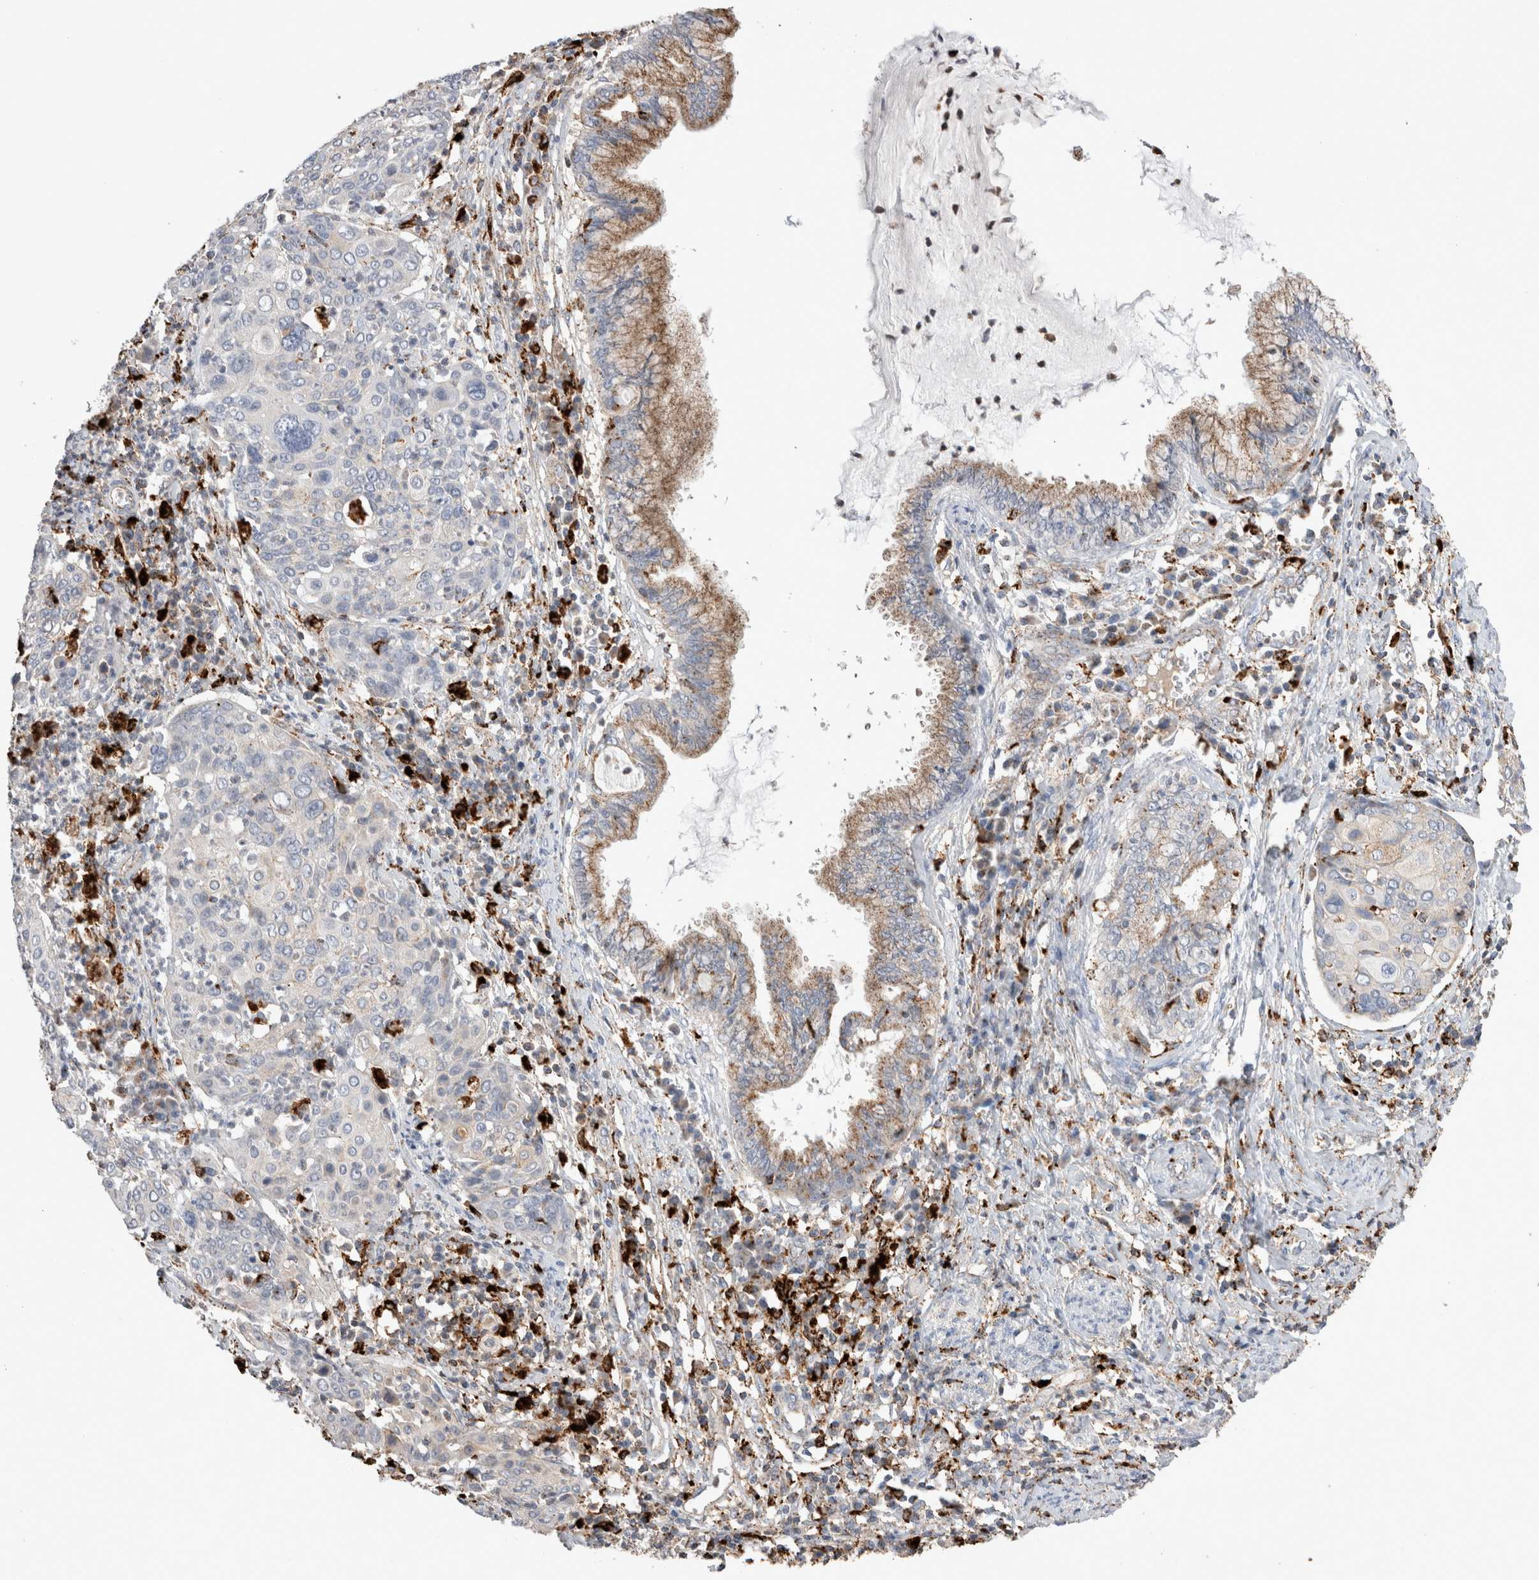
{"staining": {"intensity": "negative", "quantity": "none", "location": "none"}, "tissue": "cervical cancer", "cell_type": "Tumor cells", "image_type": "cancer", "snomed": [{"axis": "morphology", "description": "Squamous cell carcinoma, NOS"}, {"axis": "topography", "description": "Cervix"}], "caption": "This is a image of IHC staining of cervical cancer, which shows no positivity in tumor cells.", "gene": "CTSA", "patient": {"sex": "female", "age": 40}}